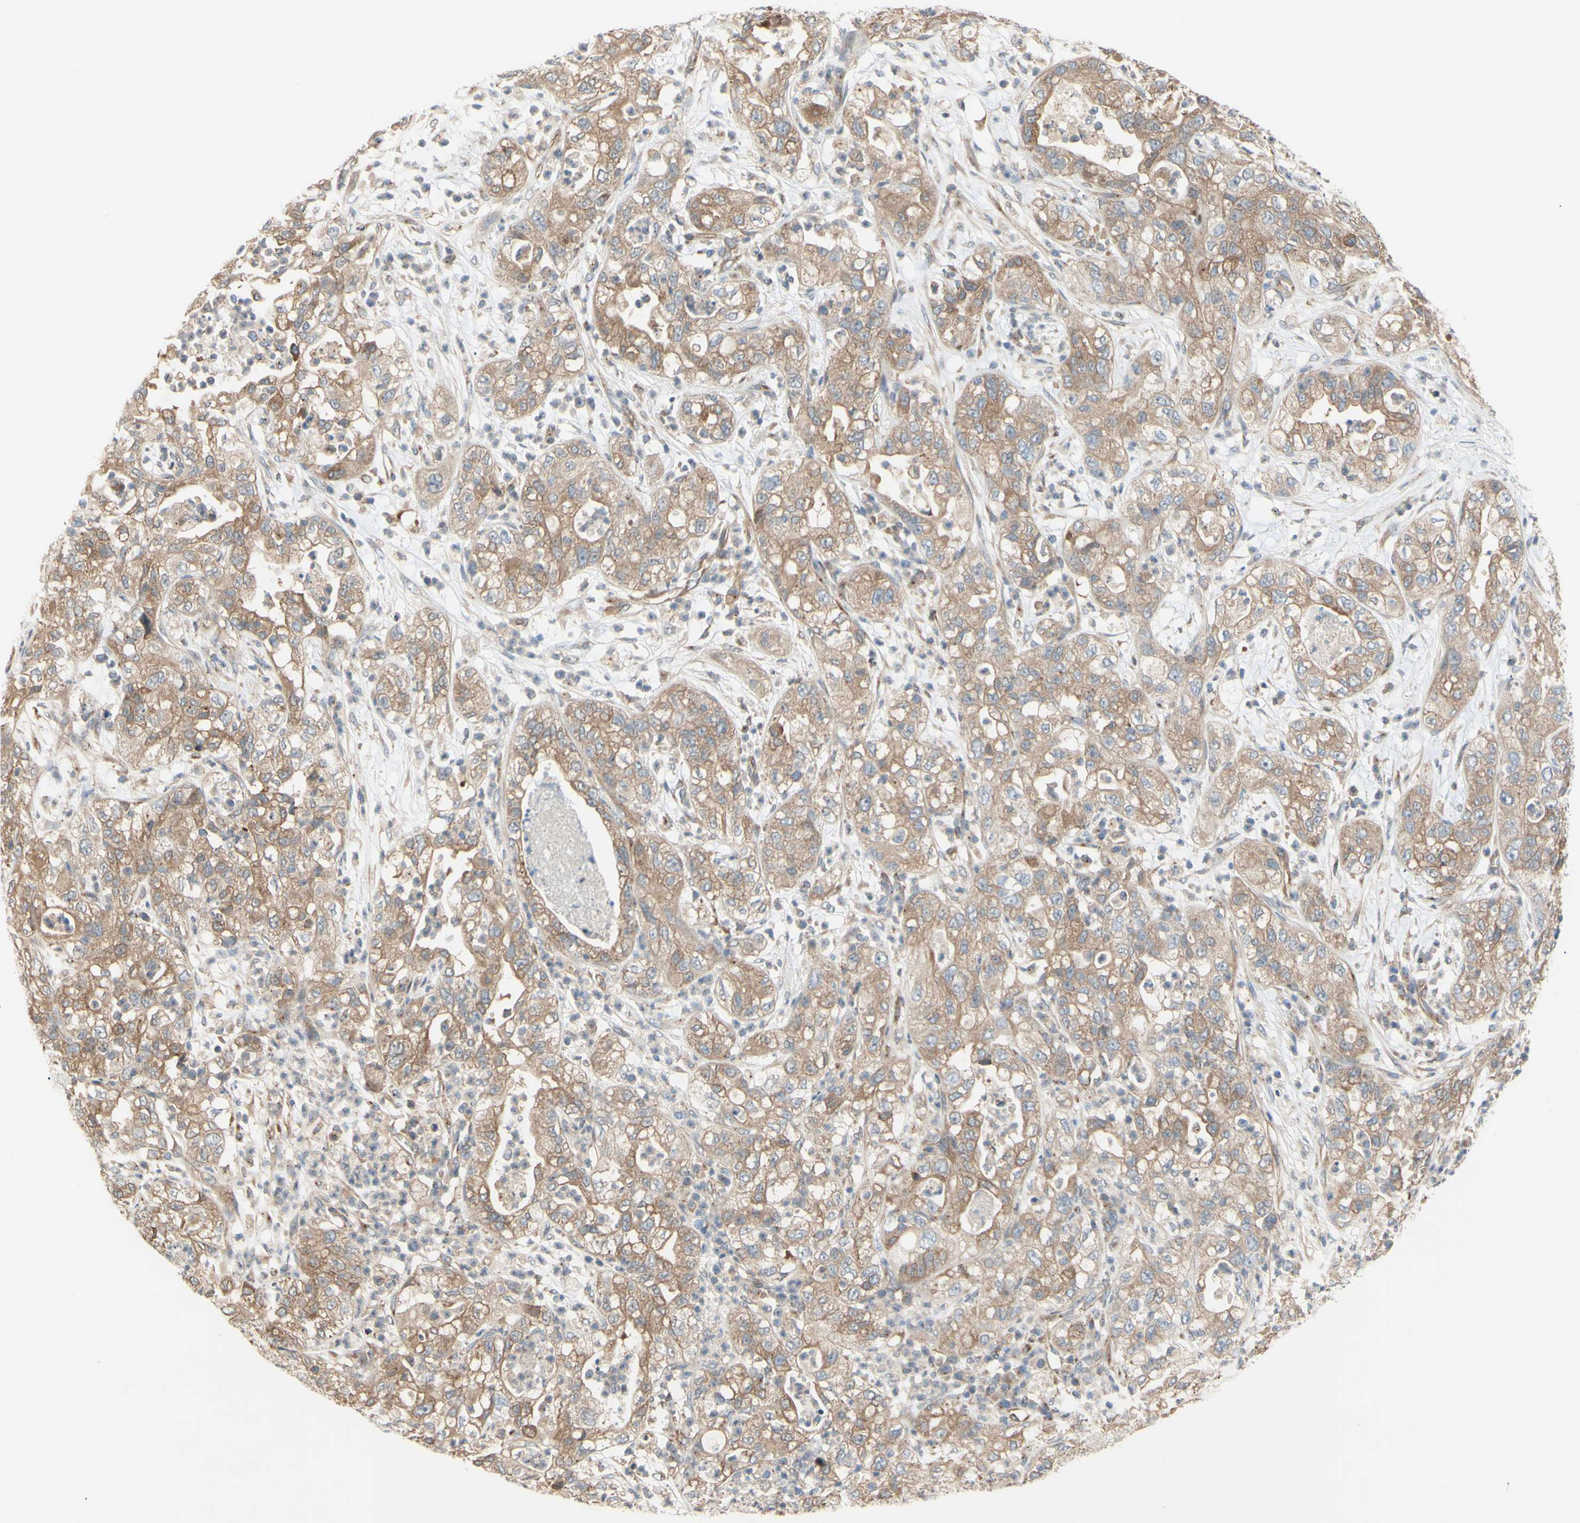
{"staining": {"intensity": "moderate", "quantity": ">75%", "location": "cytoplasmic/membranous"}, "tissue": "pancreatic cancer", "cell_type": "Tumor cells", "image_type": "cancer", "snomed": [{"axis": "morphology", "description": "Adenocarcinoma, NOS"}, {"axis": "topography", "description": "Pancreas"}], "caption": "Adenocarcinoma (pancreatic) was stained to show a protein in brown. There is medium levels of moderate cytoplasmic/membranous staining in about >75% of tumor cells. The protein is shown in brown color, while the nuclei are stained blue.", "gene": "DYNLRB1", "patient": {"sex": "female", "age": 78}}